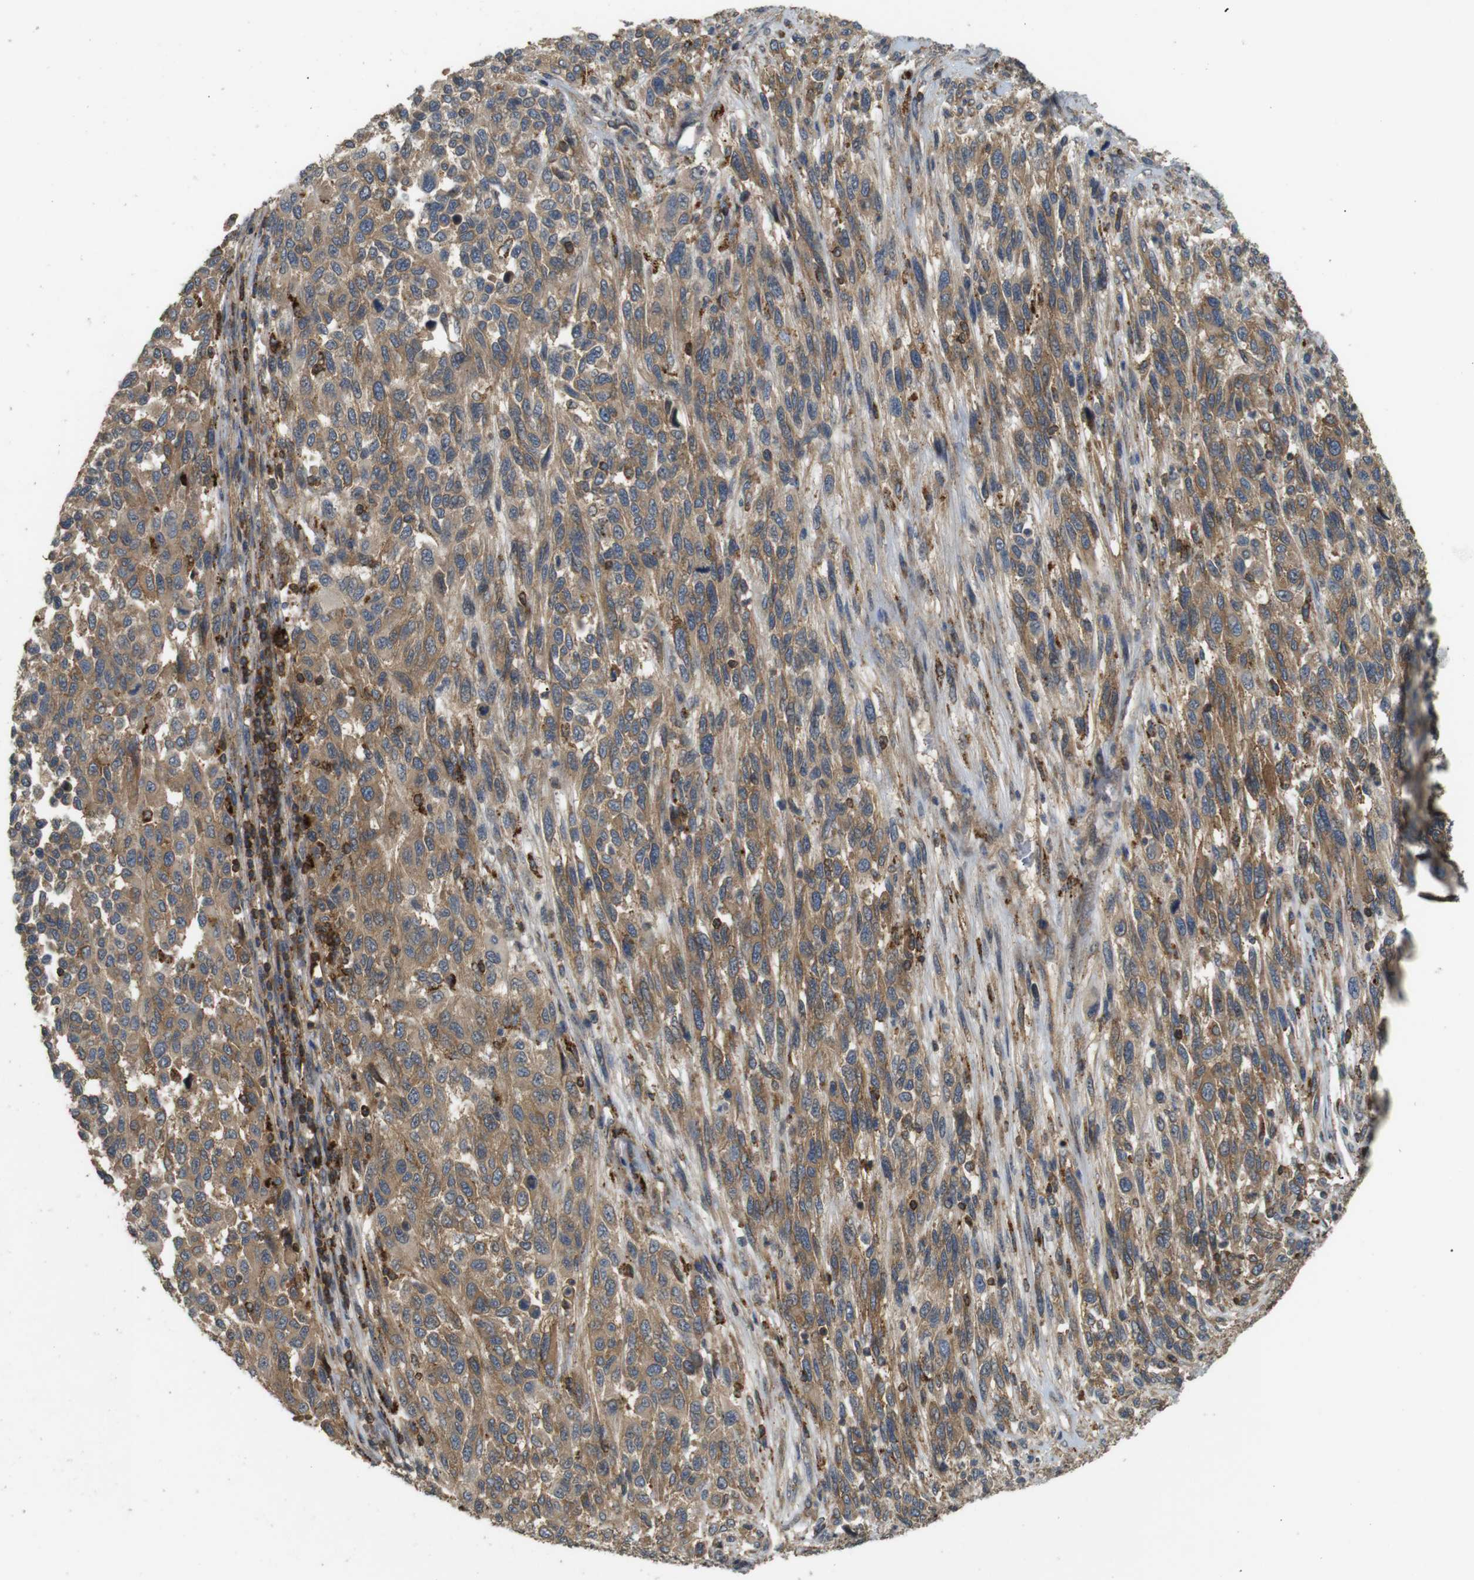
{"staining": {"intensity": "moderate", "quantity": ">75%", "location": "cytoplasmic/membranous"}, "tissue": "melanoma", "cell_type": "Tumor cells", "image_type": "cancer", "snomed": [{"axis": "morphology", "description": "Malignant melanoma, Metastatic site"}, {"axis": "topography", "description": "Lymph node"}], "caption": "The photomicrograph shows staining of malignant melanoma (metastatic site), revealing moderate cytoplasmic/membranous protein positivity (brown color) within tumor cells.", "gene": "KSR1", "patient": {"sex": "male", "age": 61}}